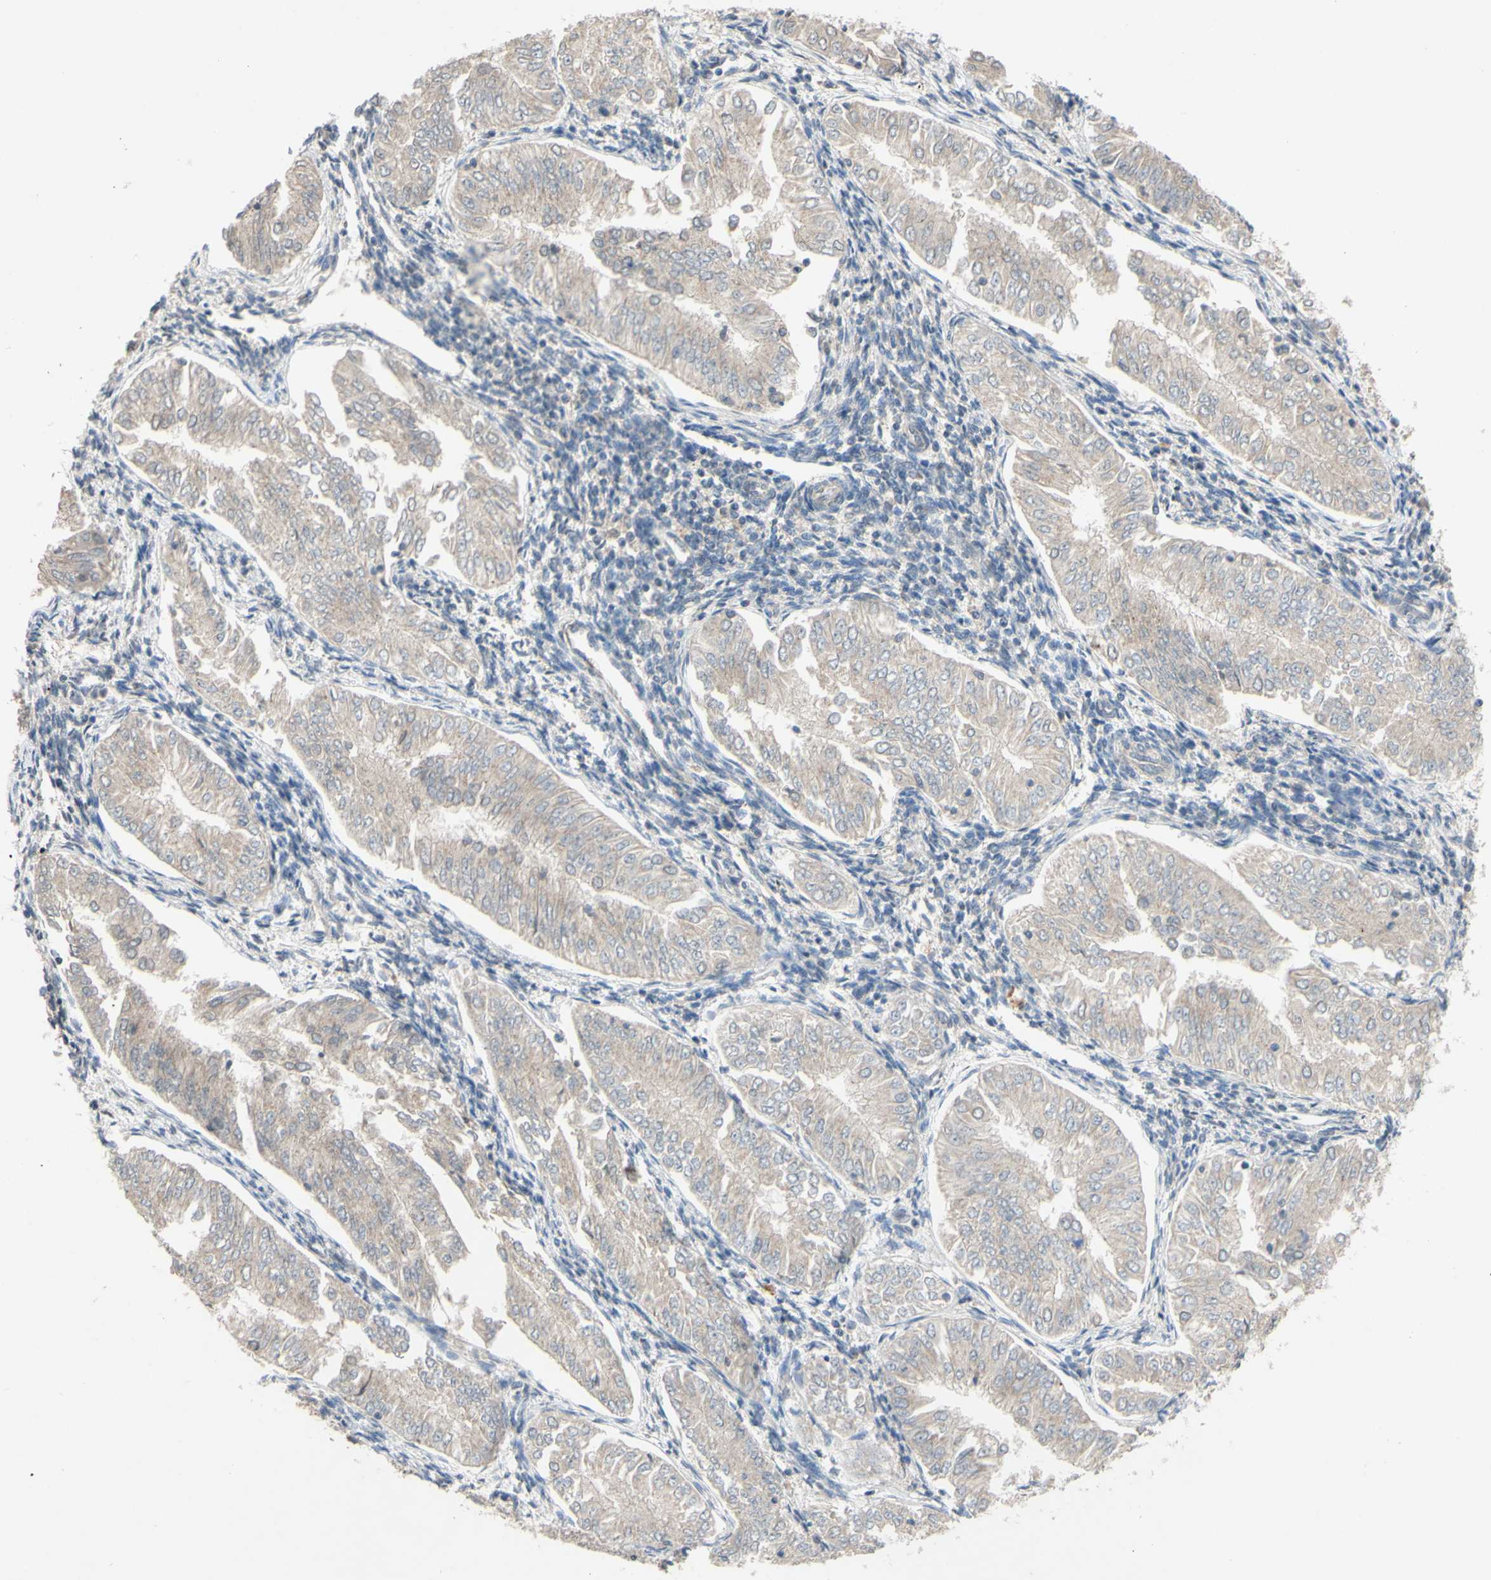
{"staining": {"intensity": "weak", "quantity": ">75%", "location": "cytoplasmic/membranous"}, "tissue": "endometrial cancer", "cell_type": "Tumor cells", "image_type": "cancer", "snomed": [{"axis": "morphology", "description": "Adenocarcinoma, NOS"}, {"axis": "topography", "description": "Endometrium"}], "caption": "Weak cytoplasmic/membranous protein expression is present in about >75% of tumor cells in endometrial adenocarcinoma. (DAB = brown stain, brightfield microscopy at high magnification).", "gene": "CDCP1", "patient": {"sex": "female", "age": 53}}